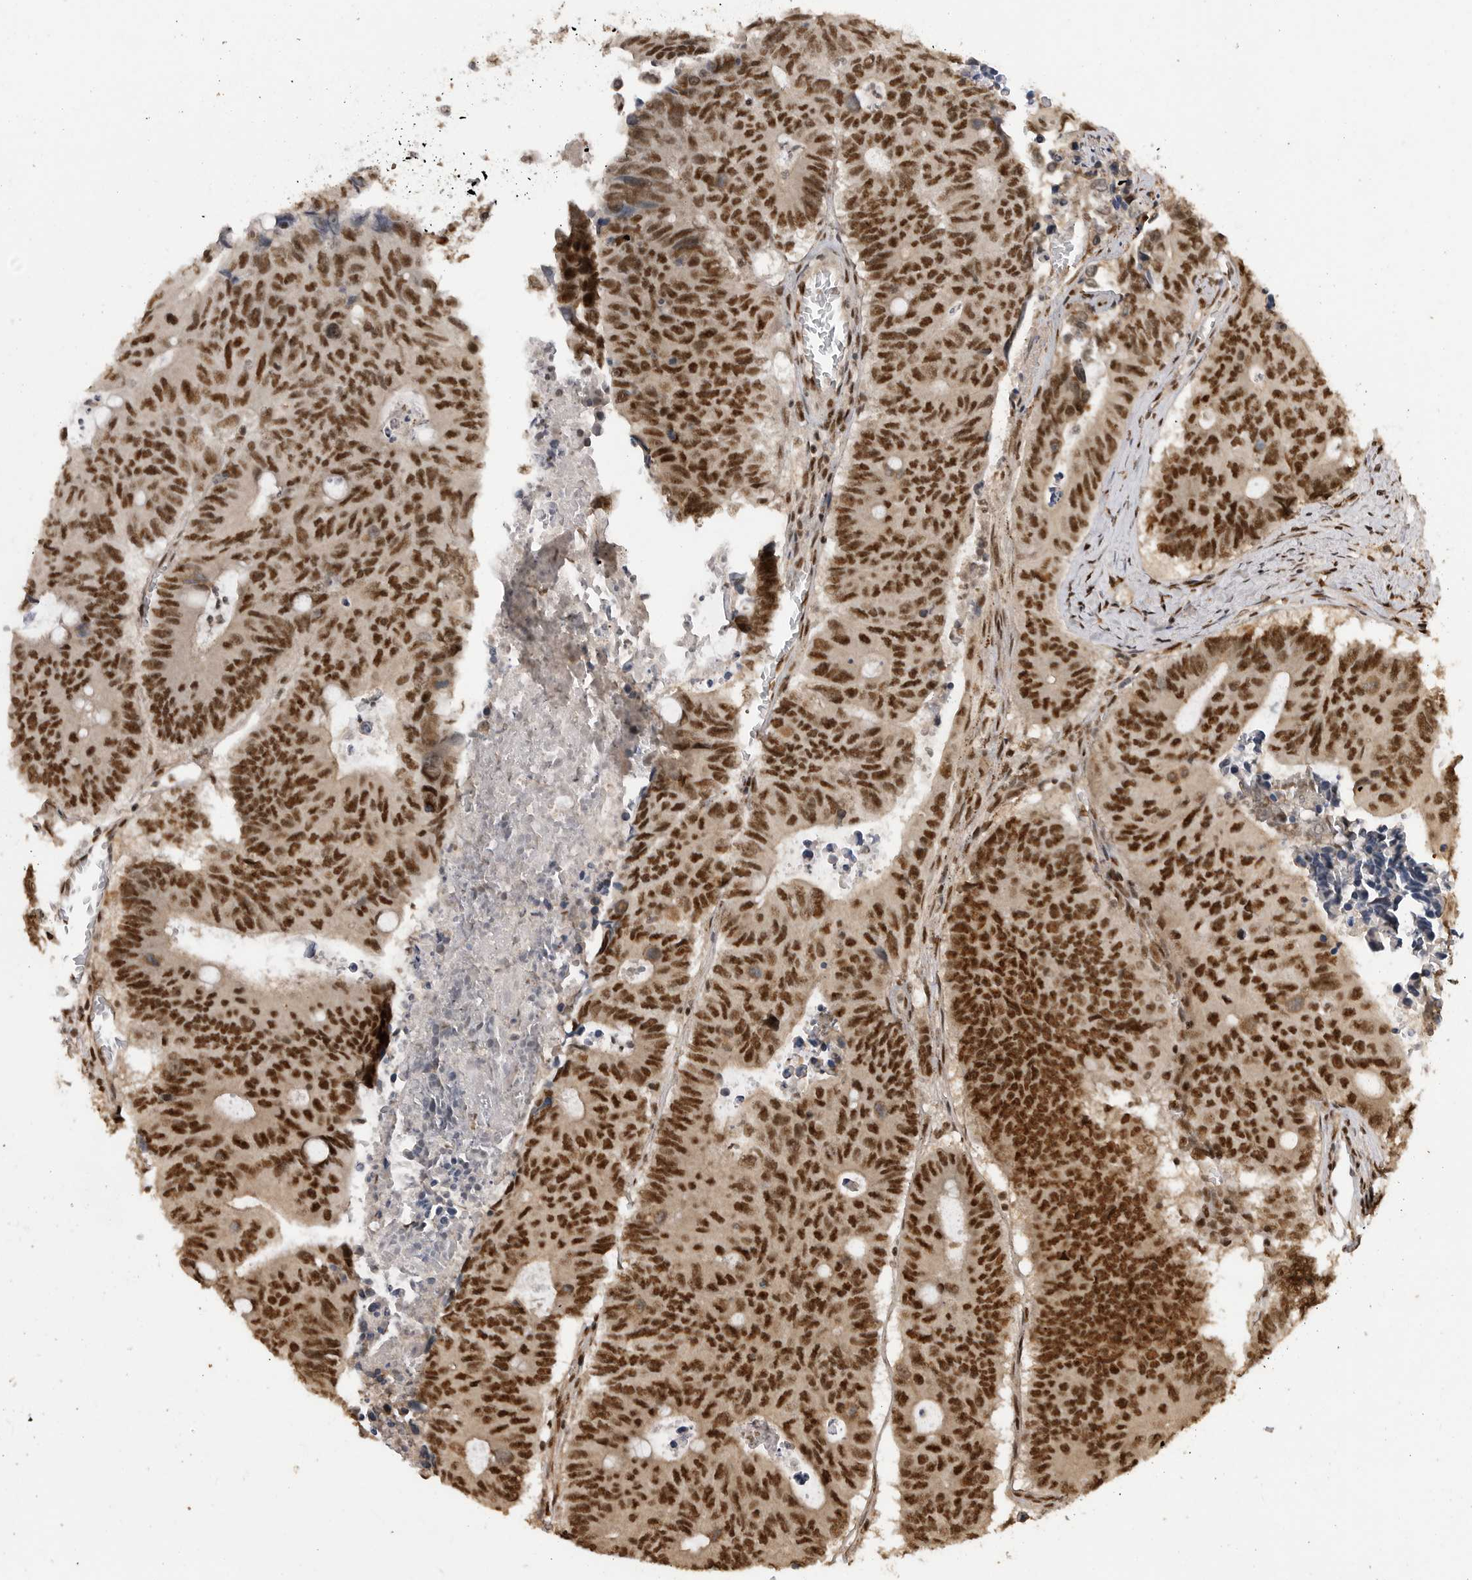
{"staining": {"intensity": "strong", "quantity": ">75%", "location": "nuclear"}, "tissue": "colorectal cancer", "cell_type": "Tumor cells", "image_type": "cancer", "snomed": [{"axis": "morphology", "description": "Adenocarcinoma, NOS"}, {"axis": "topography", "description": "Colon"}], "caption": "Tumor cells exhibit high levels of strong nuclear positivity in about >75% of cells in colorectal adenocarcinoma. The staining was performed using DAB (3,3'-diaminobenzidine) to visualize the protein expression in brown, while the nuclei were stained in blue with hematoxylin (Magnification: 20x).", "gene": "PPP1R8", "patient": {"sex": "male", "age": 87}}